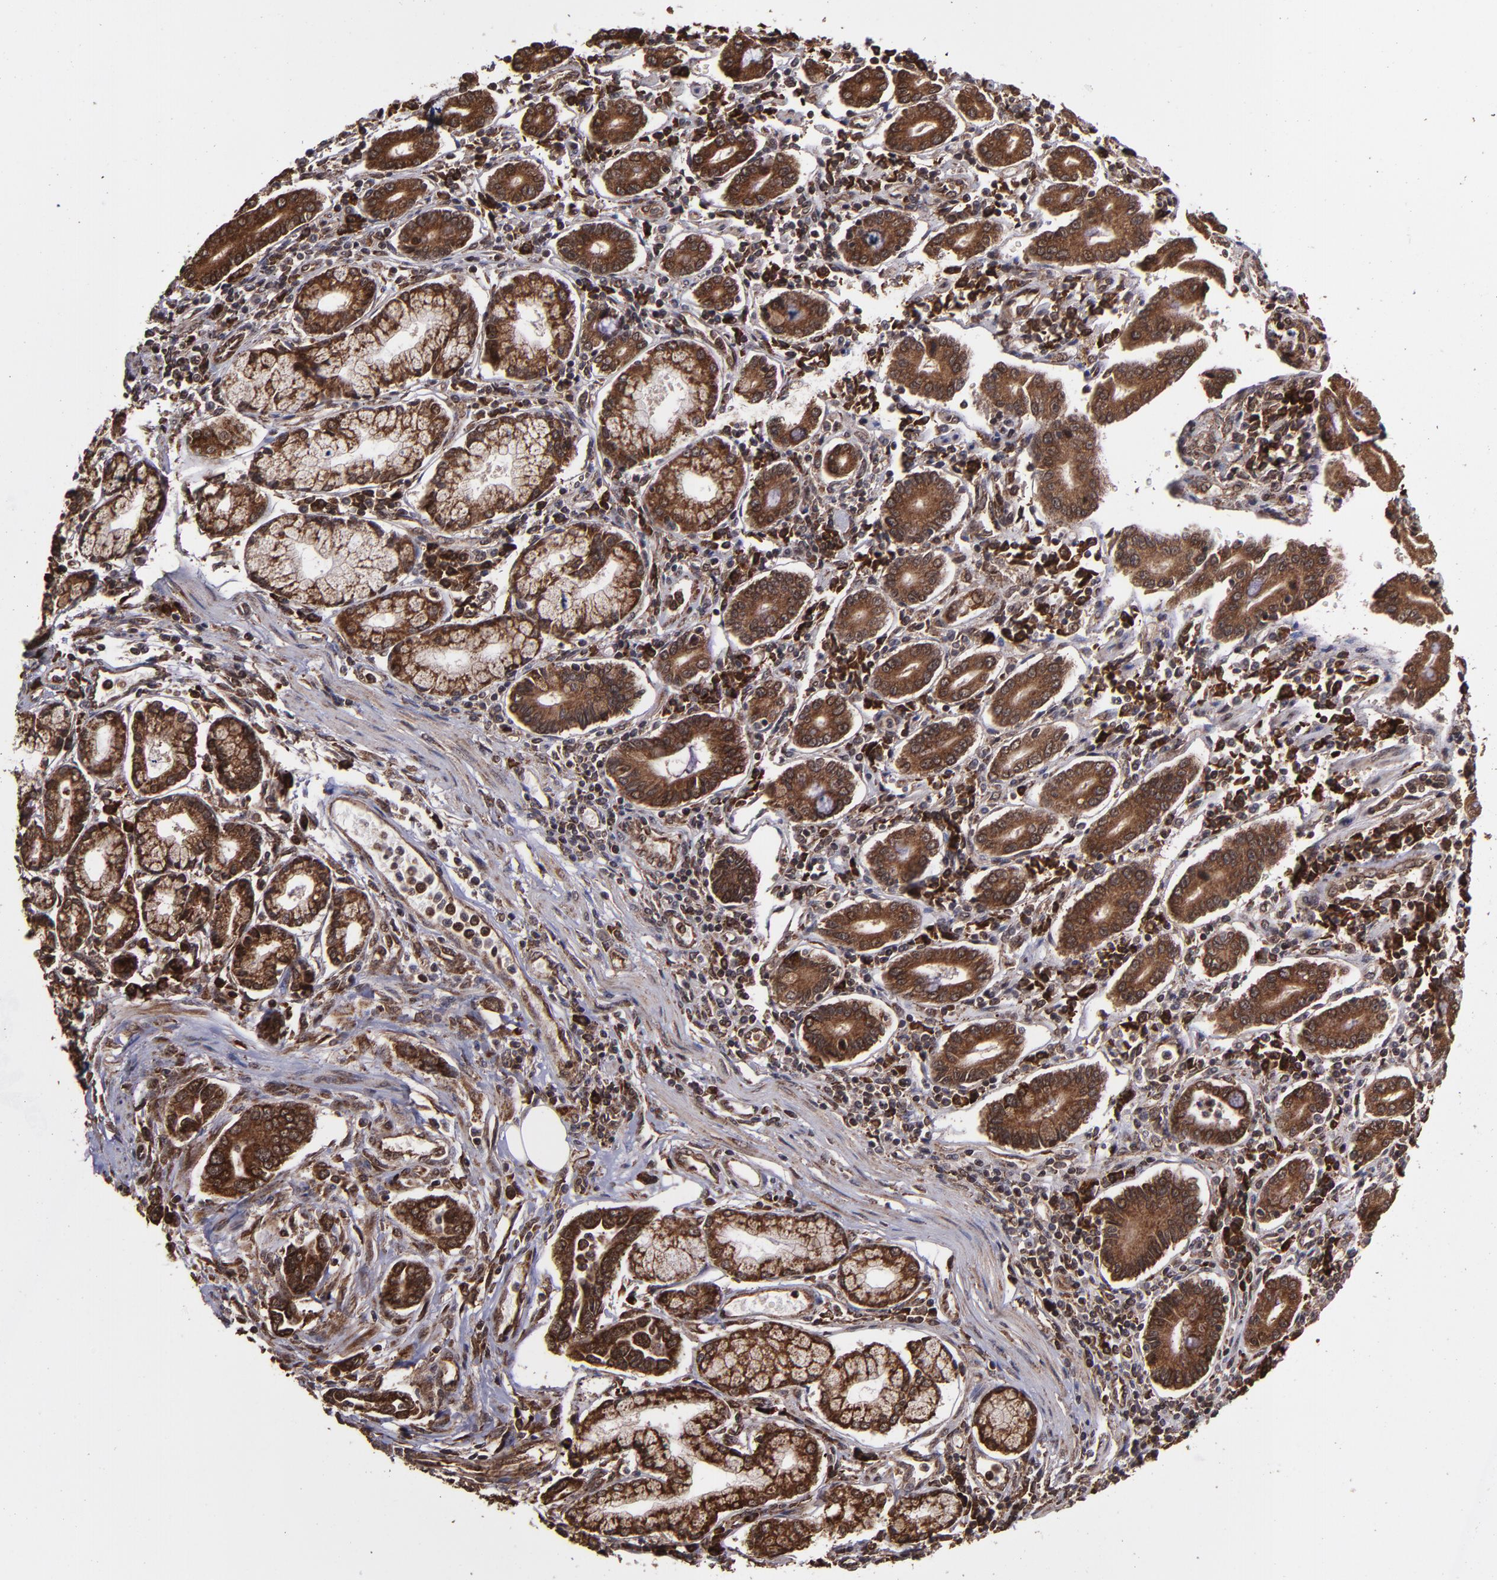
{"staining": {"intensity": "strong", "quantity": ">75%", "location": "cytoplasmic/membranous,nuclear"}, "tissue": "pancreatic cancer", "cell_type": "Tumor cells", "image_type": "cancer", "snomed": [{"axis": "morphology", "description": "Adenocarcinoma, NOS"}, {"axis": "topography", "description": "Pancreas"}], "caption": "A brown stain labels strong cytoplasmic/membranous and nuclear expression of a protein in human adenocarcinoma (pancreatic) tumor cells.", "gene": "EIF4ENIF1", "patient": {"sex": "female", "age": 57}}